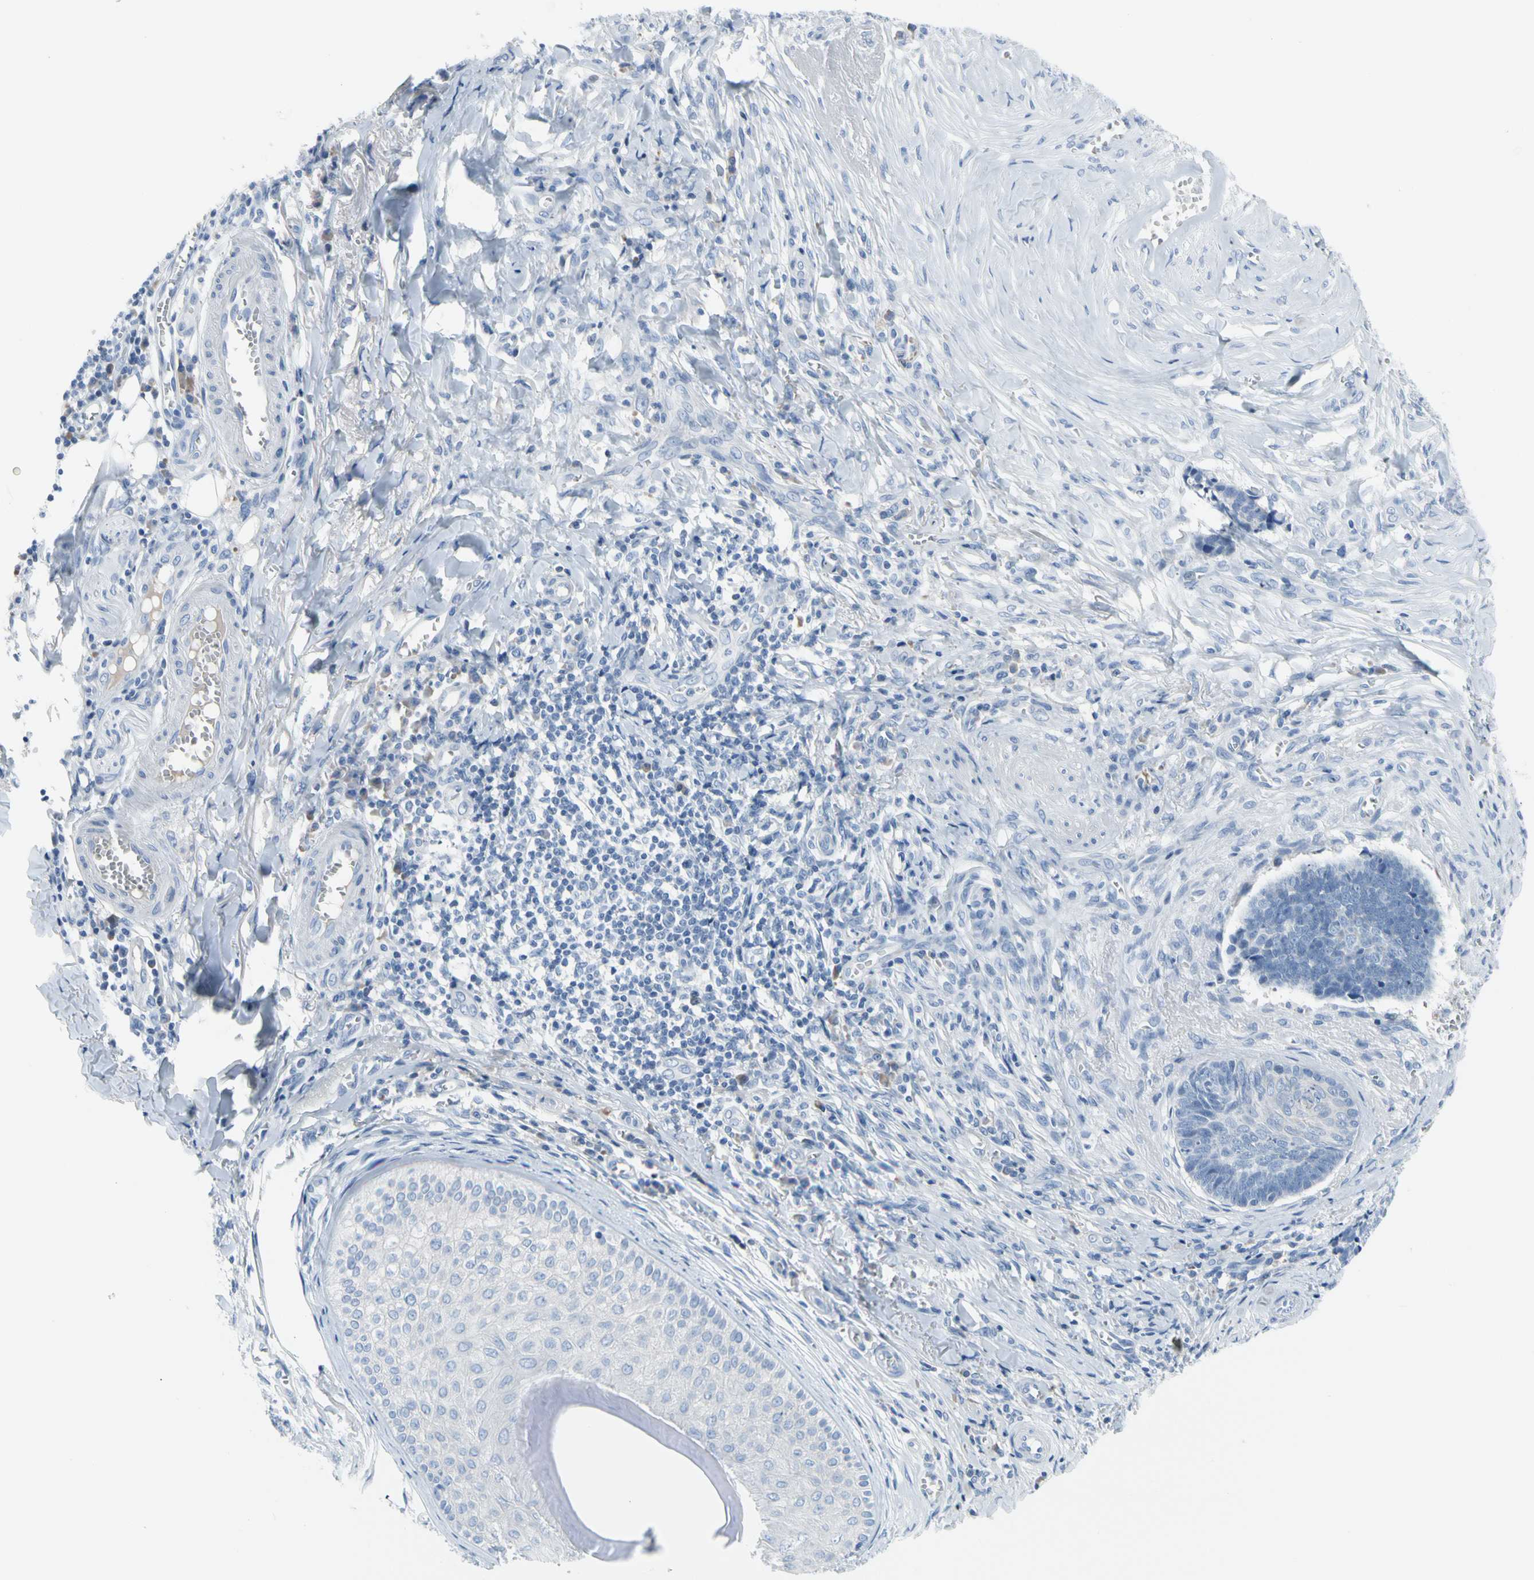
{"staining": {"intensity": "negative", "quantity": "none", "location": "none"}, "tissue": "skin cancer", "cell_type": "Tumor cells", "image_type": "cancer", "snomed": [{"axis": "morphology", "description": "Basal cell carcinoma"}, {"axis": "topography", "description": "Skin"}], "caption": "An image of human skin cancer is negative for staining in tumor cells. (IHC, brightfield microscopy, high magnification).", "gene": "MUC5B", "patient": {"sex": "male", "age": 84}}